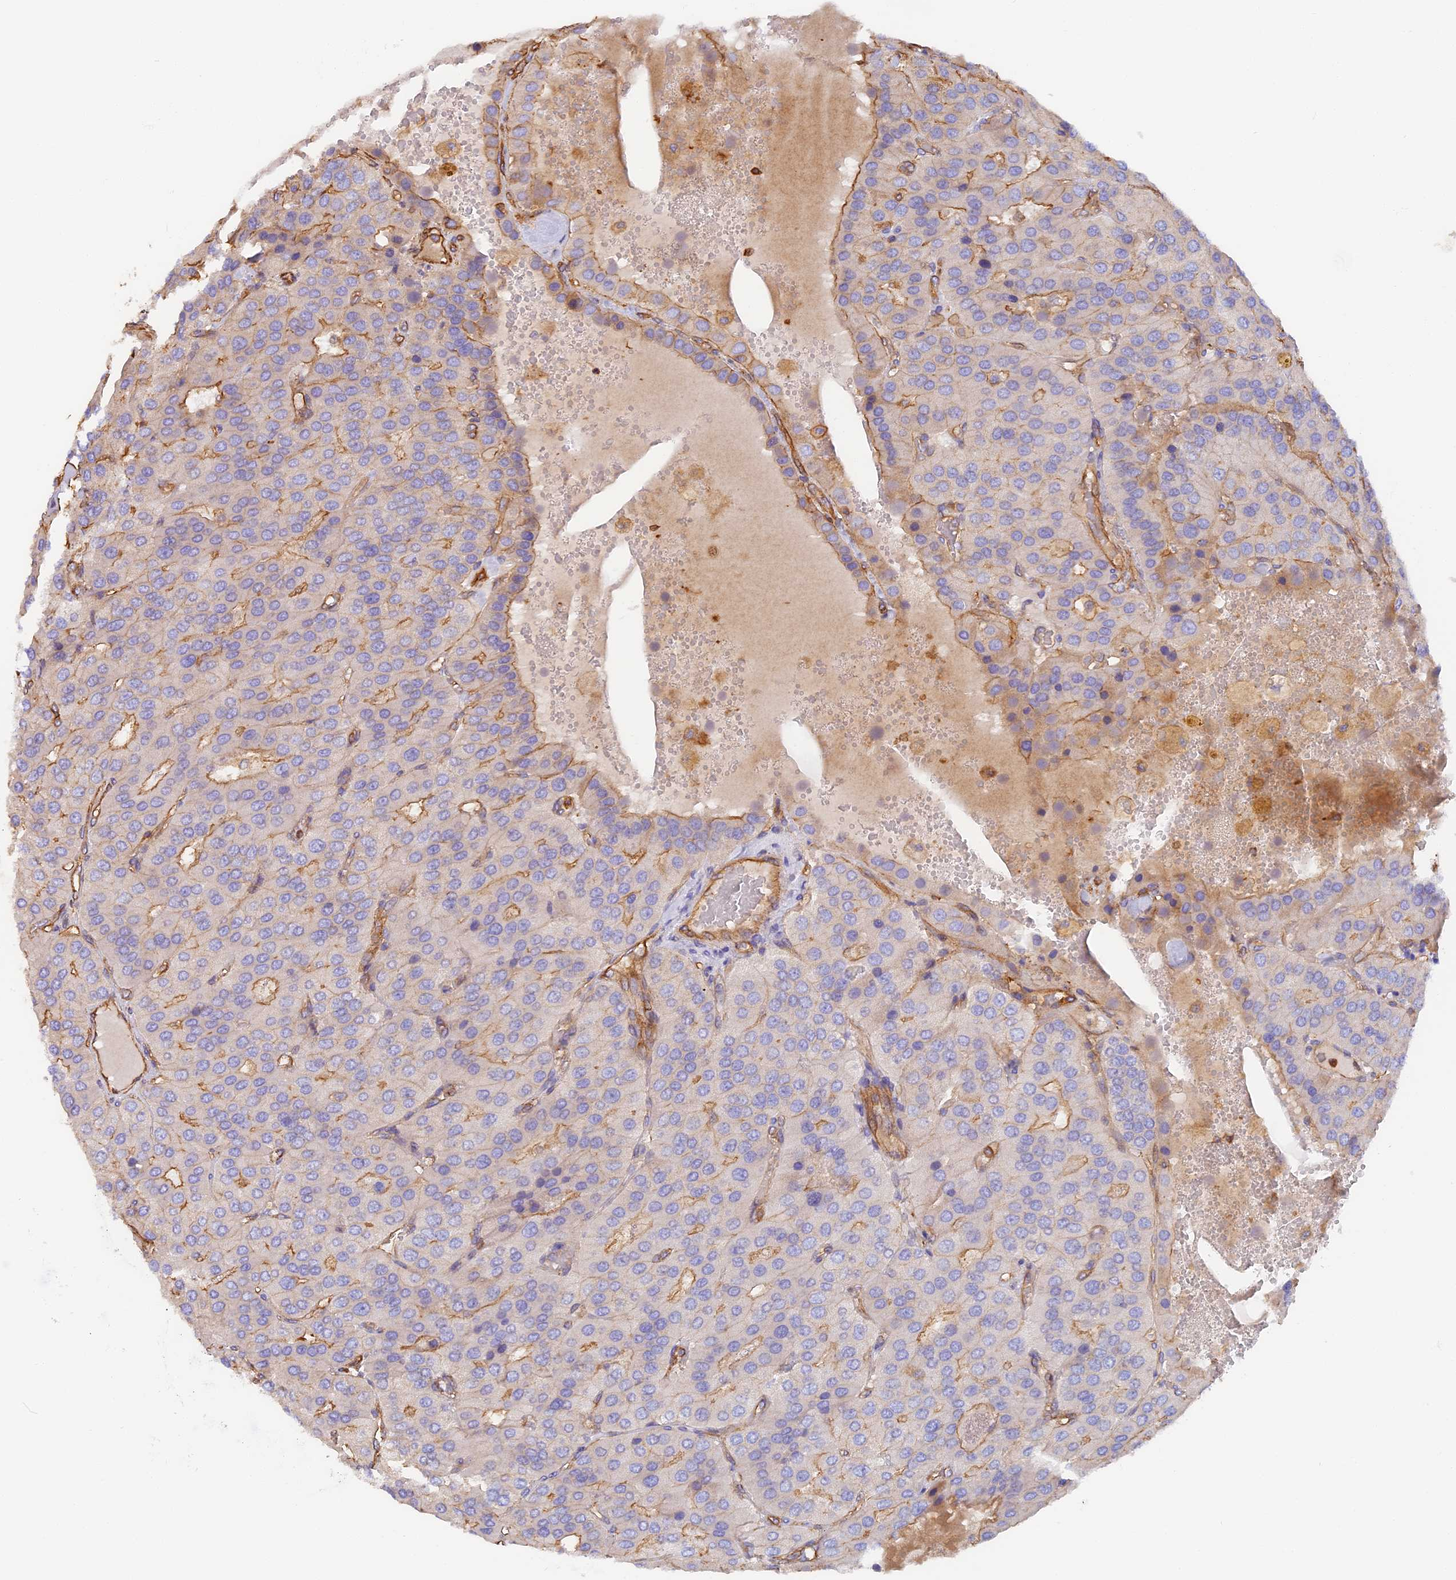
{"staining": {"intensity": "negative", "quantity": "none", "location": "none"}, "tissue": "parathyroid gland", "cell_type": "Glandular cells", "image_type": "normal", "snomed": [{"axis": "morphology", "description": "Normal tissue, NOS"}, {"axis": "morphology", "description": "Adenoma, NOS"}, {"axis": "topography", "description": "Parathyroid gland"}], "caption": "Glandular cells show no significant positivity in normal parathyroid gland. Brightfield microscopy of immunohistochemistry (IHC) stained with DAB (brown) and hematoxylin (blue), captured at high magnification.", "gene": "VPS18", "patient": {"sex": "female", "age": 86}}